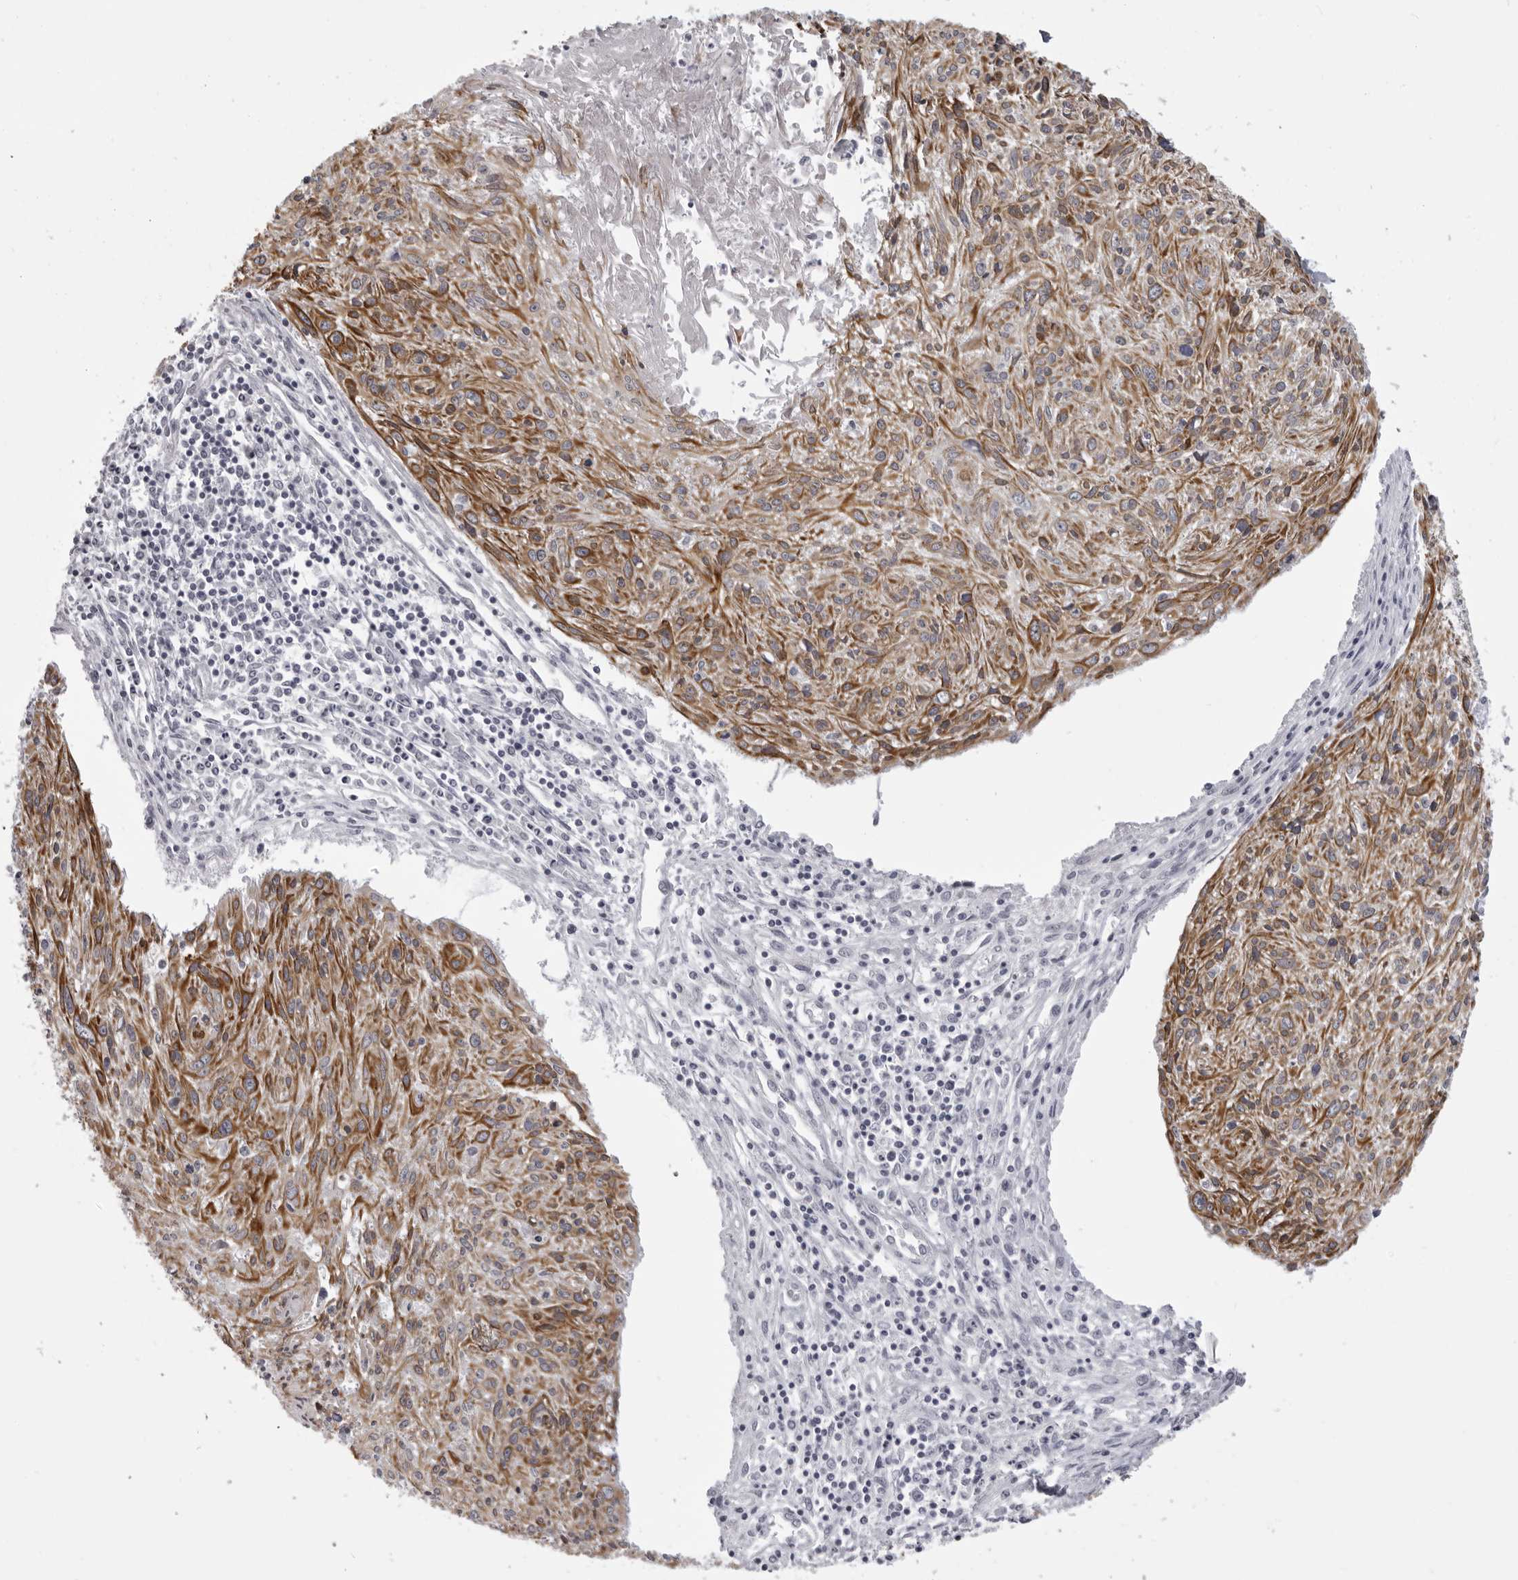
{"staining": {"intensity": "moderate", "quantity": ">75%", "location": "cytoplasmic/membranous"}, "tissue": "cervical cancer", "cell_type": "Tumor cells", "image_type": "cancer", "snomed": [{"axis": "morphology", "description": "Squamous cell carcinoma, NOS"}, {"axis": "topography", "description": "Cervix"}], "caption": "Protein analysis of cervical cancer tissue reveals moderate cytoplasmic/membranous expression in about >75% of tumor cells.", "gene": "EPHA10", "patient": {"sex": "female", "age": 51}}